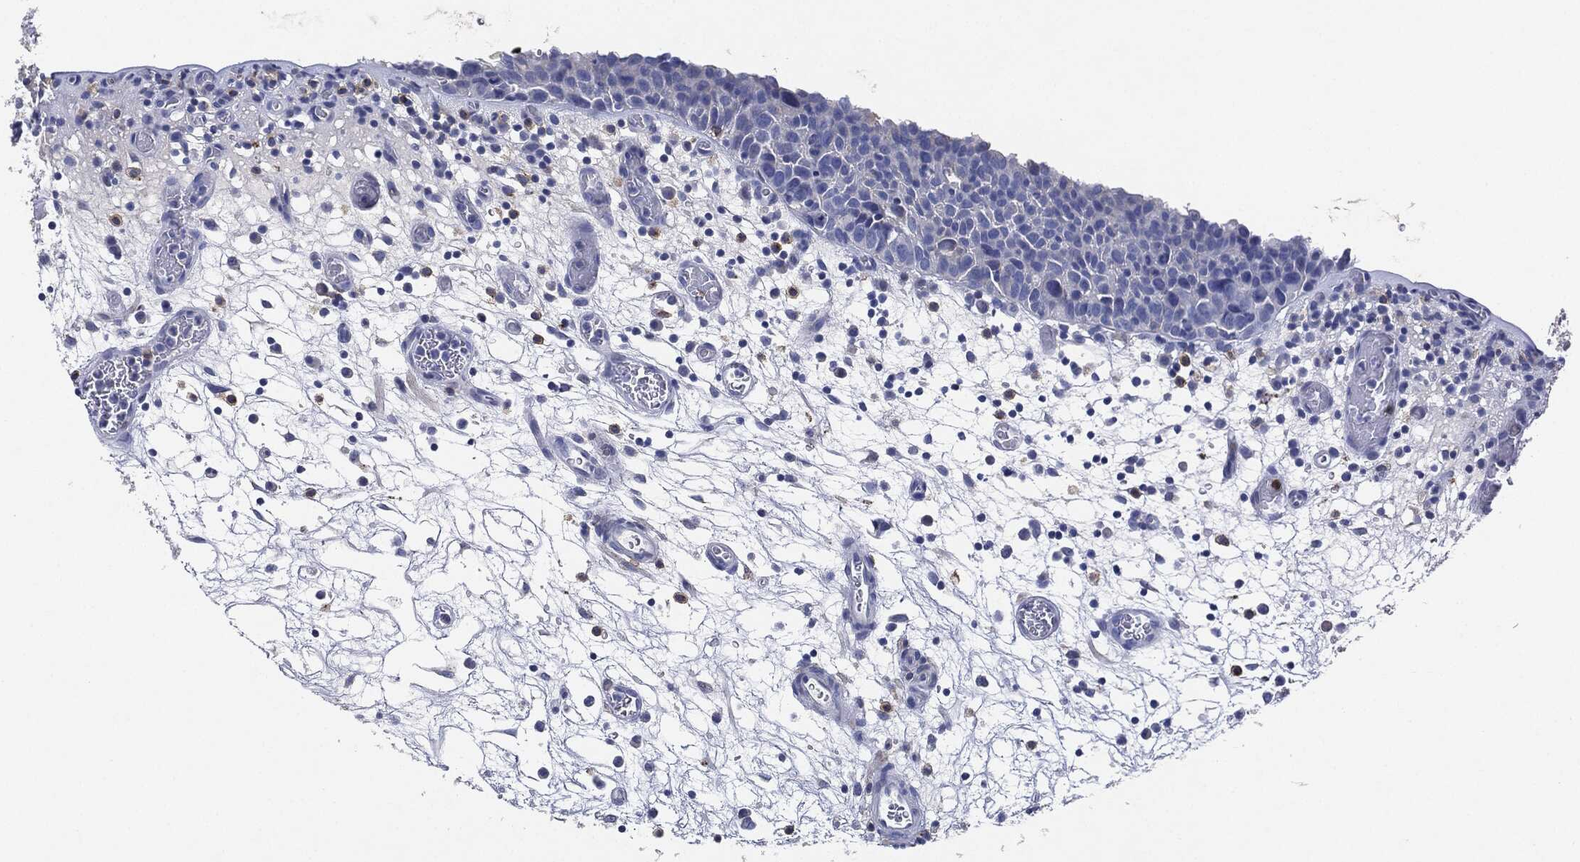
{"staining": {"intensity": "negative", "quantity": "none", "location": "none"}, "tissue": "urinary bladder", "cell_type": "Urothelial cells", "image_type": "normal", "snomed": [{"axis": "morphology", "description": "Normal tissue, NOS"}, {"axis": "topography", "description": "Urinary bladder"}], "caption": "A high-resolution image shows immunohistochemistry staining of unremarkable urinary bladder, which reveals no significant positivity in urothelial cells. (Brightfield microscopy of DAB immunohistochemistry at high magnification).", "gene": "NTRK1", "patient": {"sex": "male", "age": 37}}